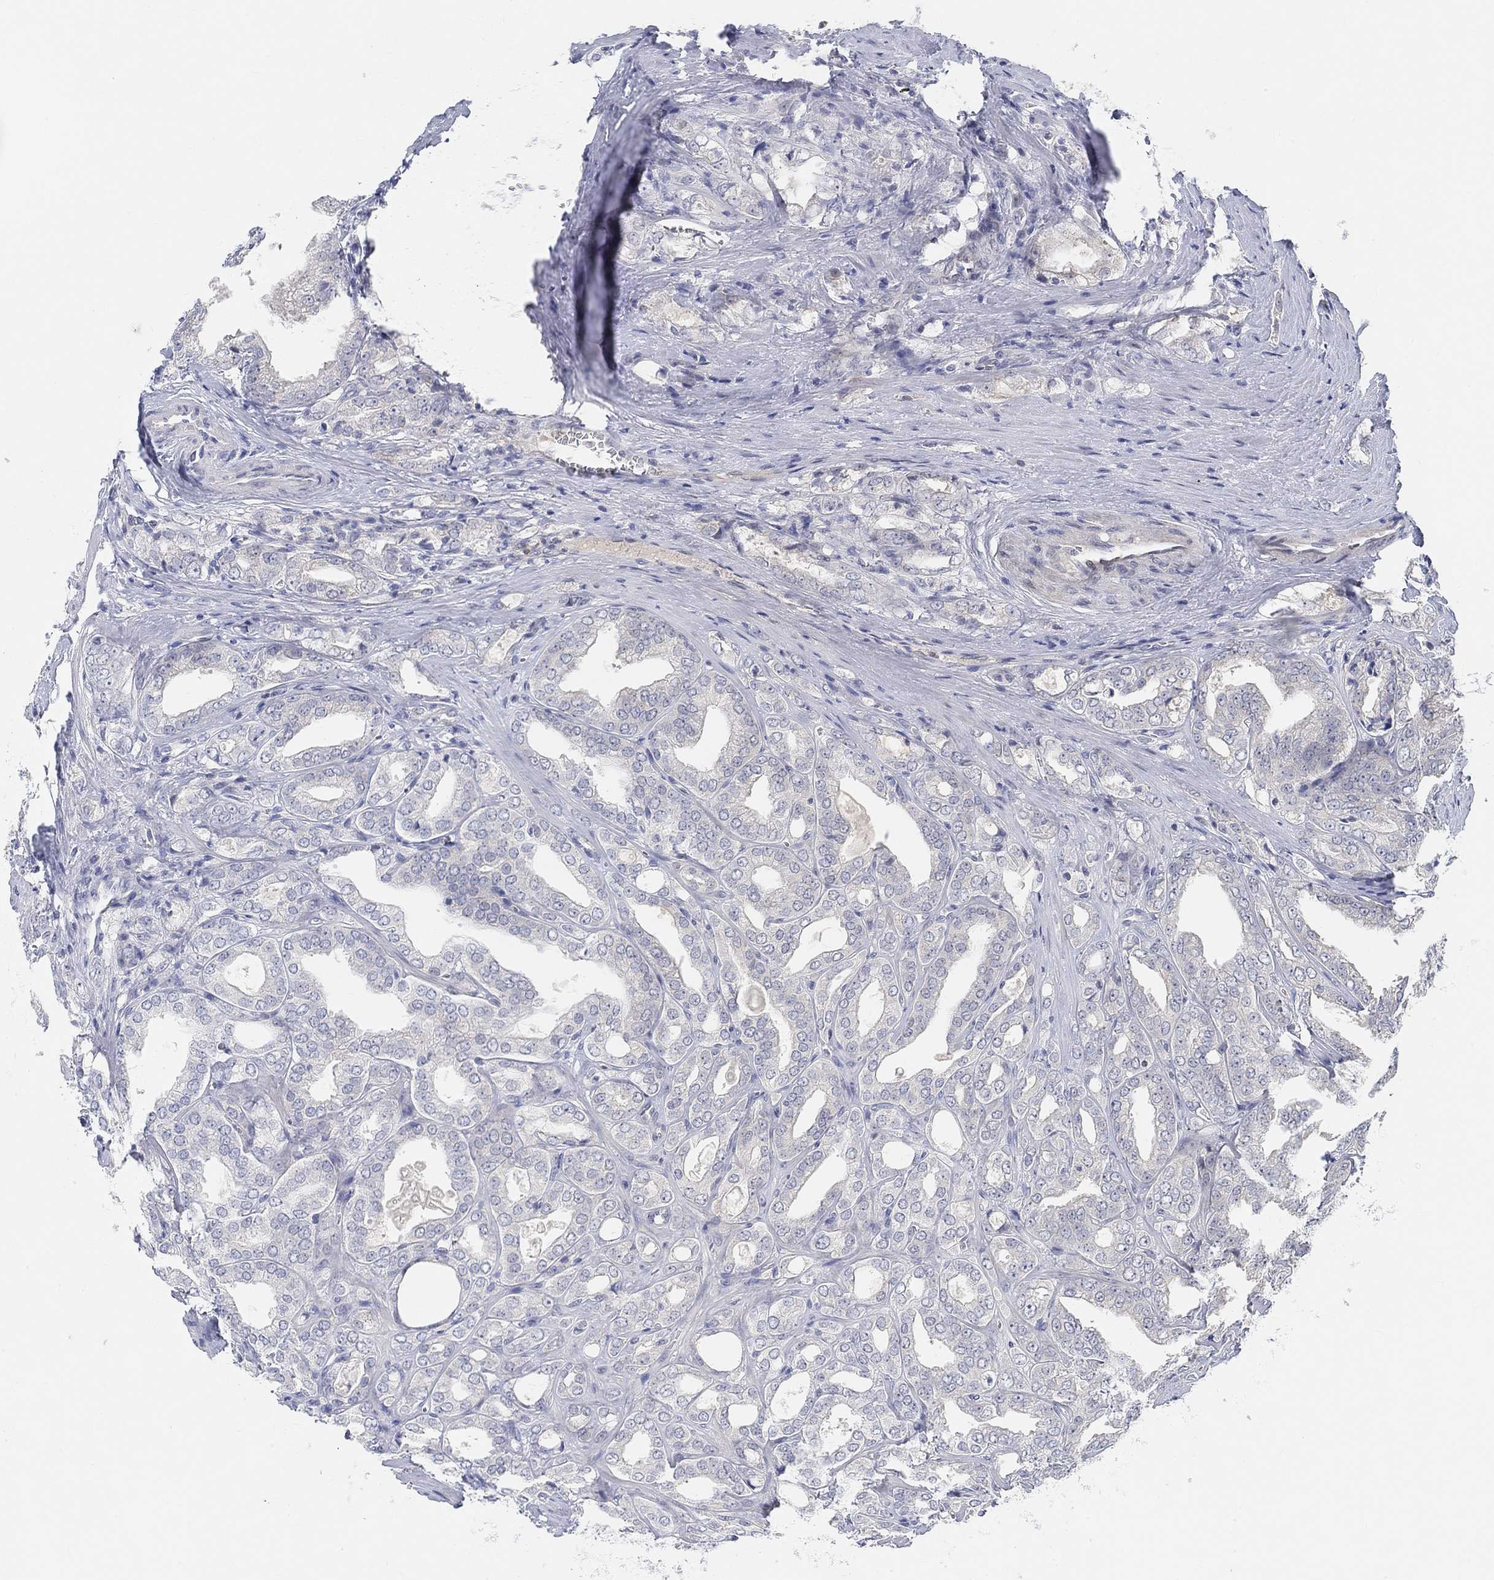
{"staining": {"intensity": "negative", "quantity": "none", "location": "none"}, "tissue": "prostate cancer", "cell_type": "Tumor cells", "image_type": "cancer", "snomed": [{"axis": "morphology", "description": "Adenocarcinoma, NOS"}, {"axis": "morphology", "description": "Adenocarcinoma, High grade"}, {"axis": "topography", "description": "Prostate"}], "caption": "This is a histopathology image of immunohistochemistry (IHC) staining of prostate cancer (adenocarcinoma), which shows no positivity in tumor cells. (Brightfield microscopy of DAB immunohistochemistry at high magnification).", "gene": "SNTG2", "patient": {"sex": "male", "age": 70}}